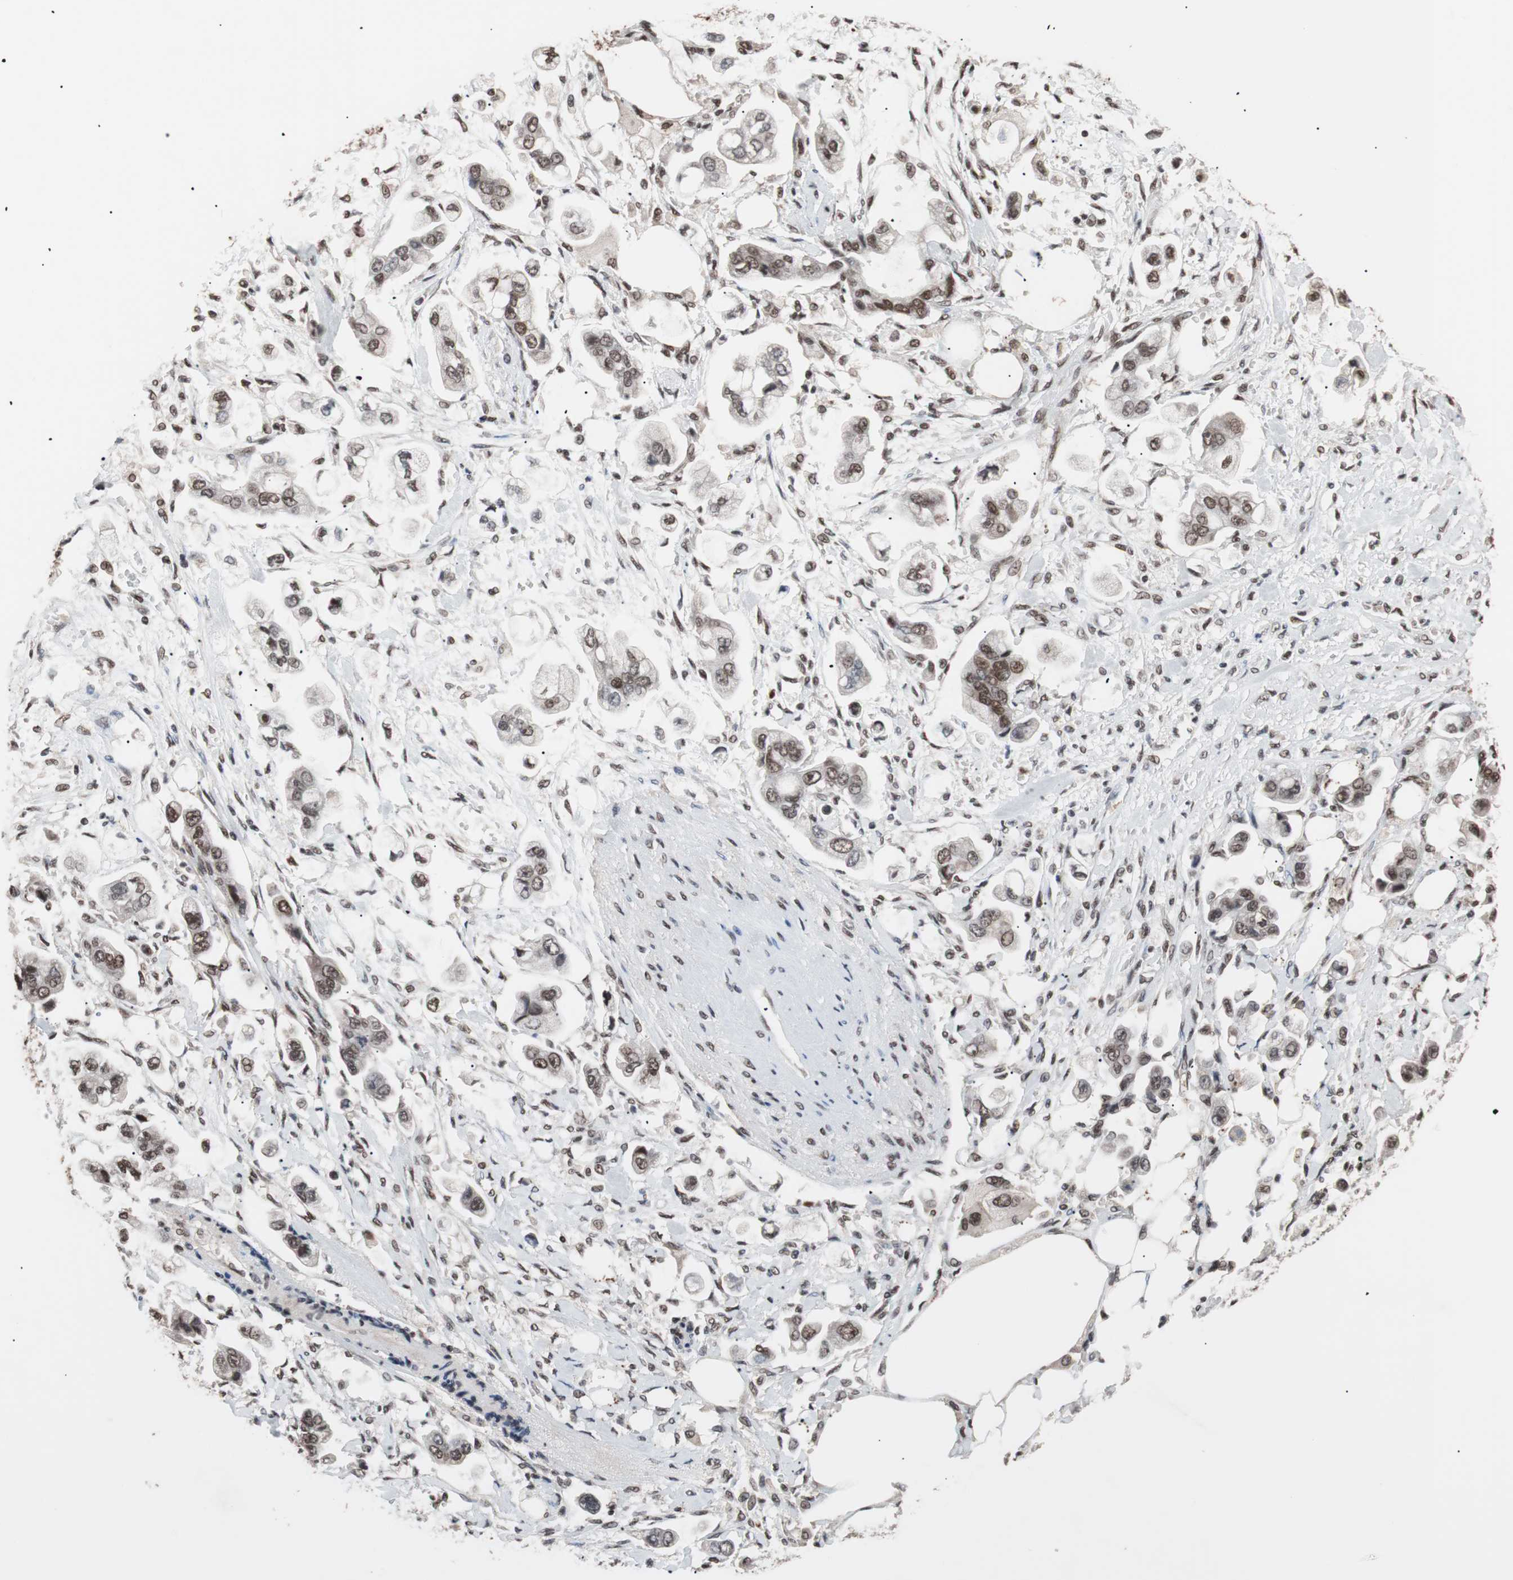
{"staining": {"intensity": "strong", "quantity": ">75%", "location": "nuclear"}, "tissue": "stomach cancer", "cell_type": "Tumor cells", "image_type": "cancer", "snomed": [{"axis": "morphology", "description": "Adenocarcinoma, NOS"}, {"axis": "topography", "description": "Stomach"}], "caption": "This is a micrograph of immunohistochemistry staining of stomach cancer (adenocarcinoma), which shows strong staining in the nuclear of tumor cells.", "gene": "CHAMP1", "patient": {"sex": "male", "age": 62}}